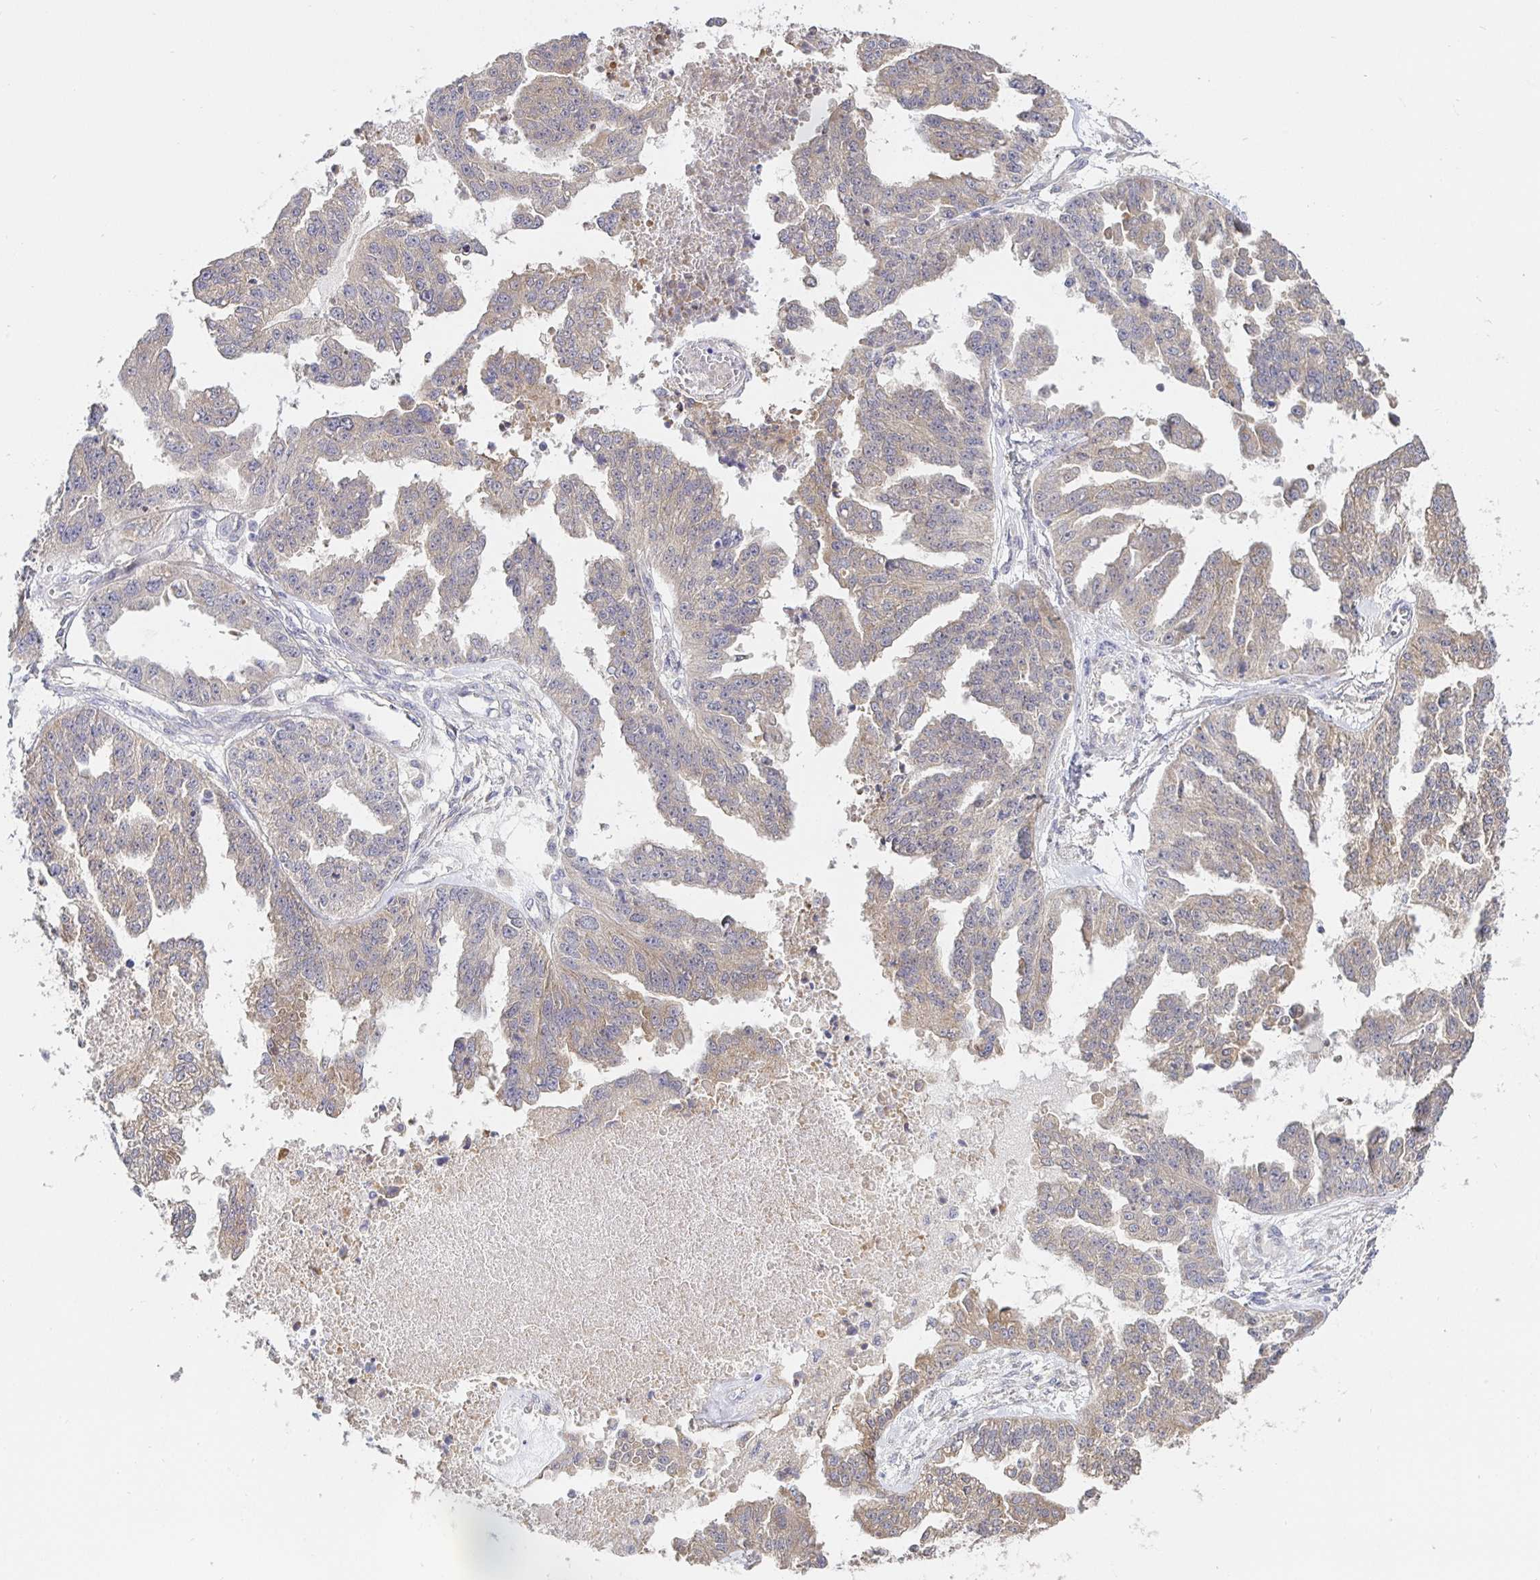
{"staining": {"intensity": "weak", "quantity": ">75%", "location": "cytoplasmic/membranous"}, "tissue": "ovarian cancer", "cell_type": "Tumor cells", "image_type": "cancer", "snomed": [{"axis": "morphology", "description": "Cystadenocarcinoma, serous, NOS"}, {"axis": "topography", "description": "Ovary"}], "caption": "DAB immunohistochemical staining of human ovarian cancer demonstrates weak cytoplasmic/membranous protein positivity in approximately >75% of tumor cells.", "gene": "ZDHHC11", "patient": {"sex": "female", "age": 58}}